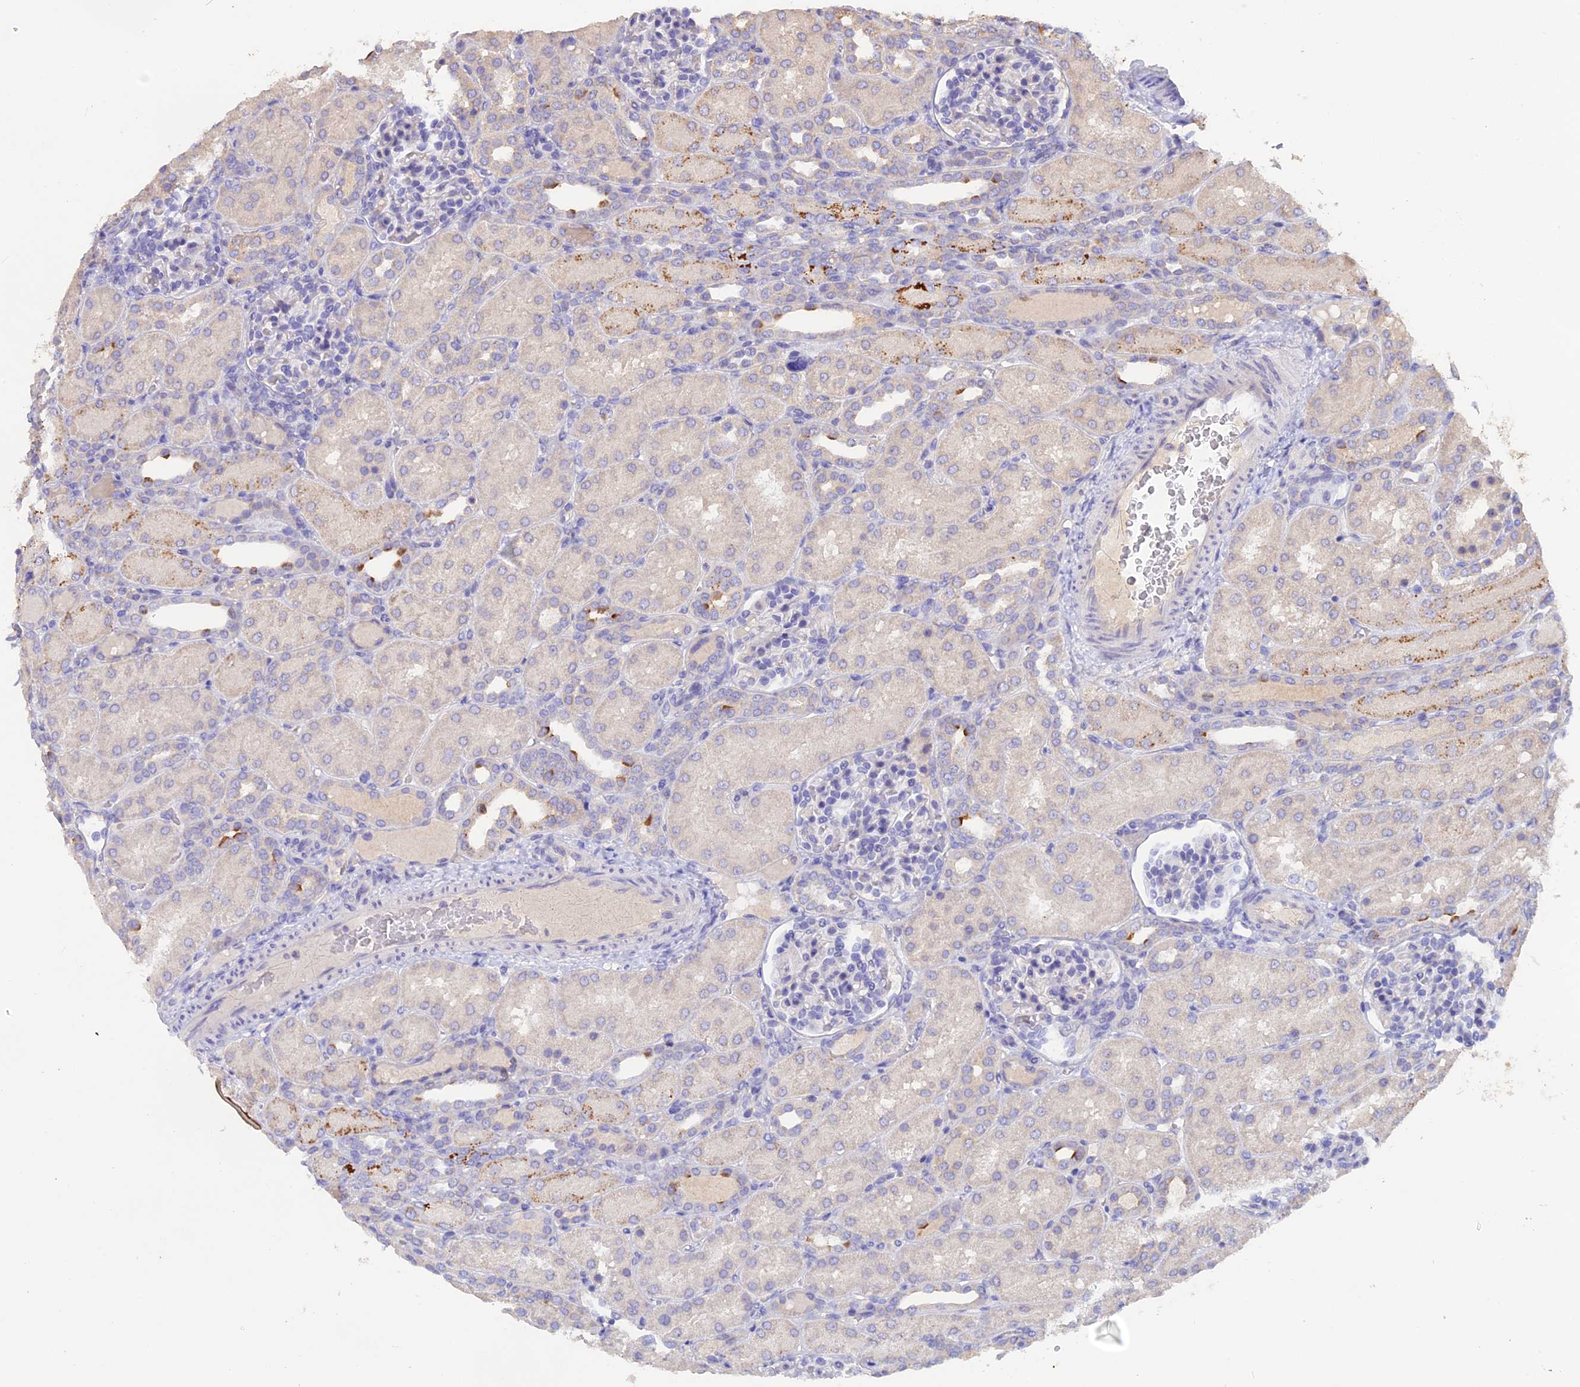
{"staining": {"intensity": "negative", "quantity": "none", "location": "none"}, "tissue": "kidney", "cell_type": "Cells in glomeruli", "image_type": "normal", "snomed": [{"axis": "morphology", "description": "Normal tissue, NOS"}, {"axis": "topography", "description": "Kidney"}], "caption": "The IHC micrograph has no significant staining in cells in glomeruli of kidney. The staining was performed using DAB (3,3'-diaminobenzidine) to visualize the protein expression in brown, while the nuclei were stained in blue with hematoxylin (Magnification: 20x).", "gene": "SLC26A4", "patient": {"sex": "male", "age": 1}}